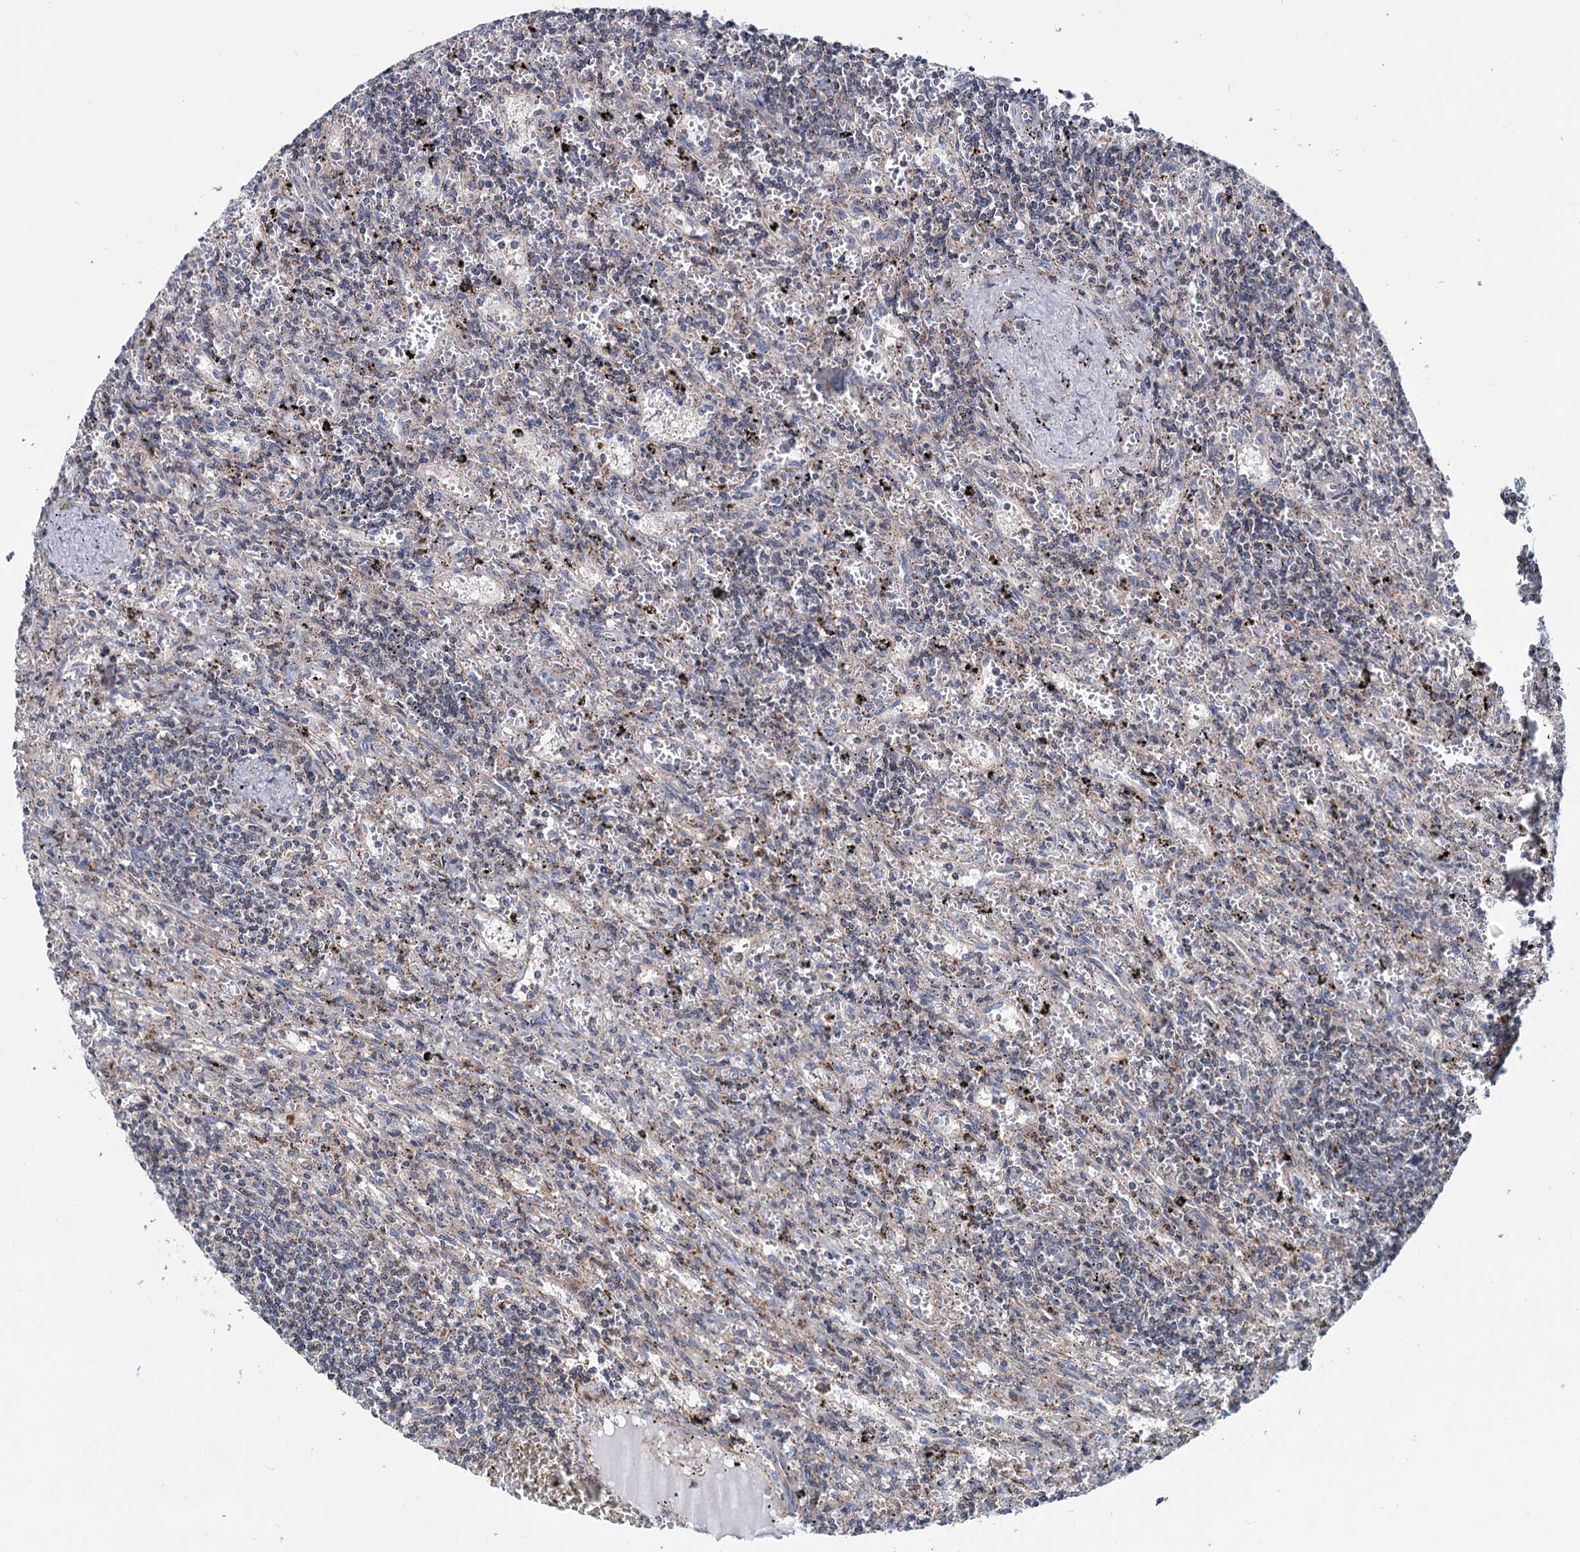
{"staining": {"intensity": "negative", "quantity": "none", "location": "none"}, "tissue": "lymphoma", "cell_type": "Tumor cells", "image_type": "cancer", "snomed": [{"axis": "morphology", "description": "Malignant lymphoma, non-Hodgkin's type, Low grade"}, {"axis": "topography", "description": "Spleen"}], "caption": "Human lymphoma stained for a protein using immunohistochemistry (IHC) exhibits no staining in tumor cells.", "gene": "PSEN1", "patient": {"sex": "male", "age": 76}}